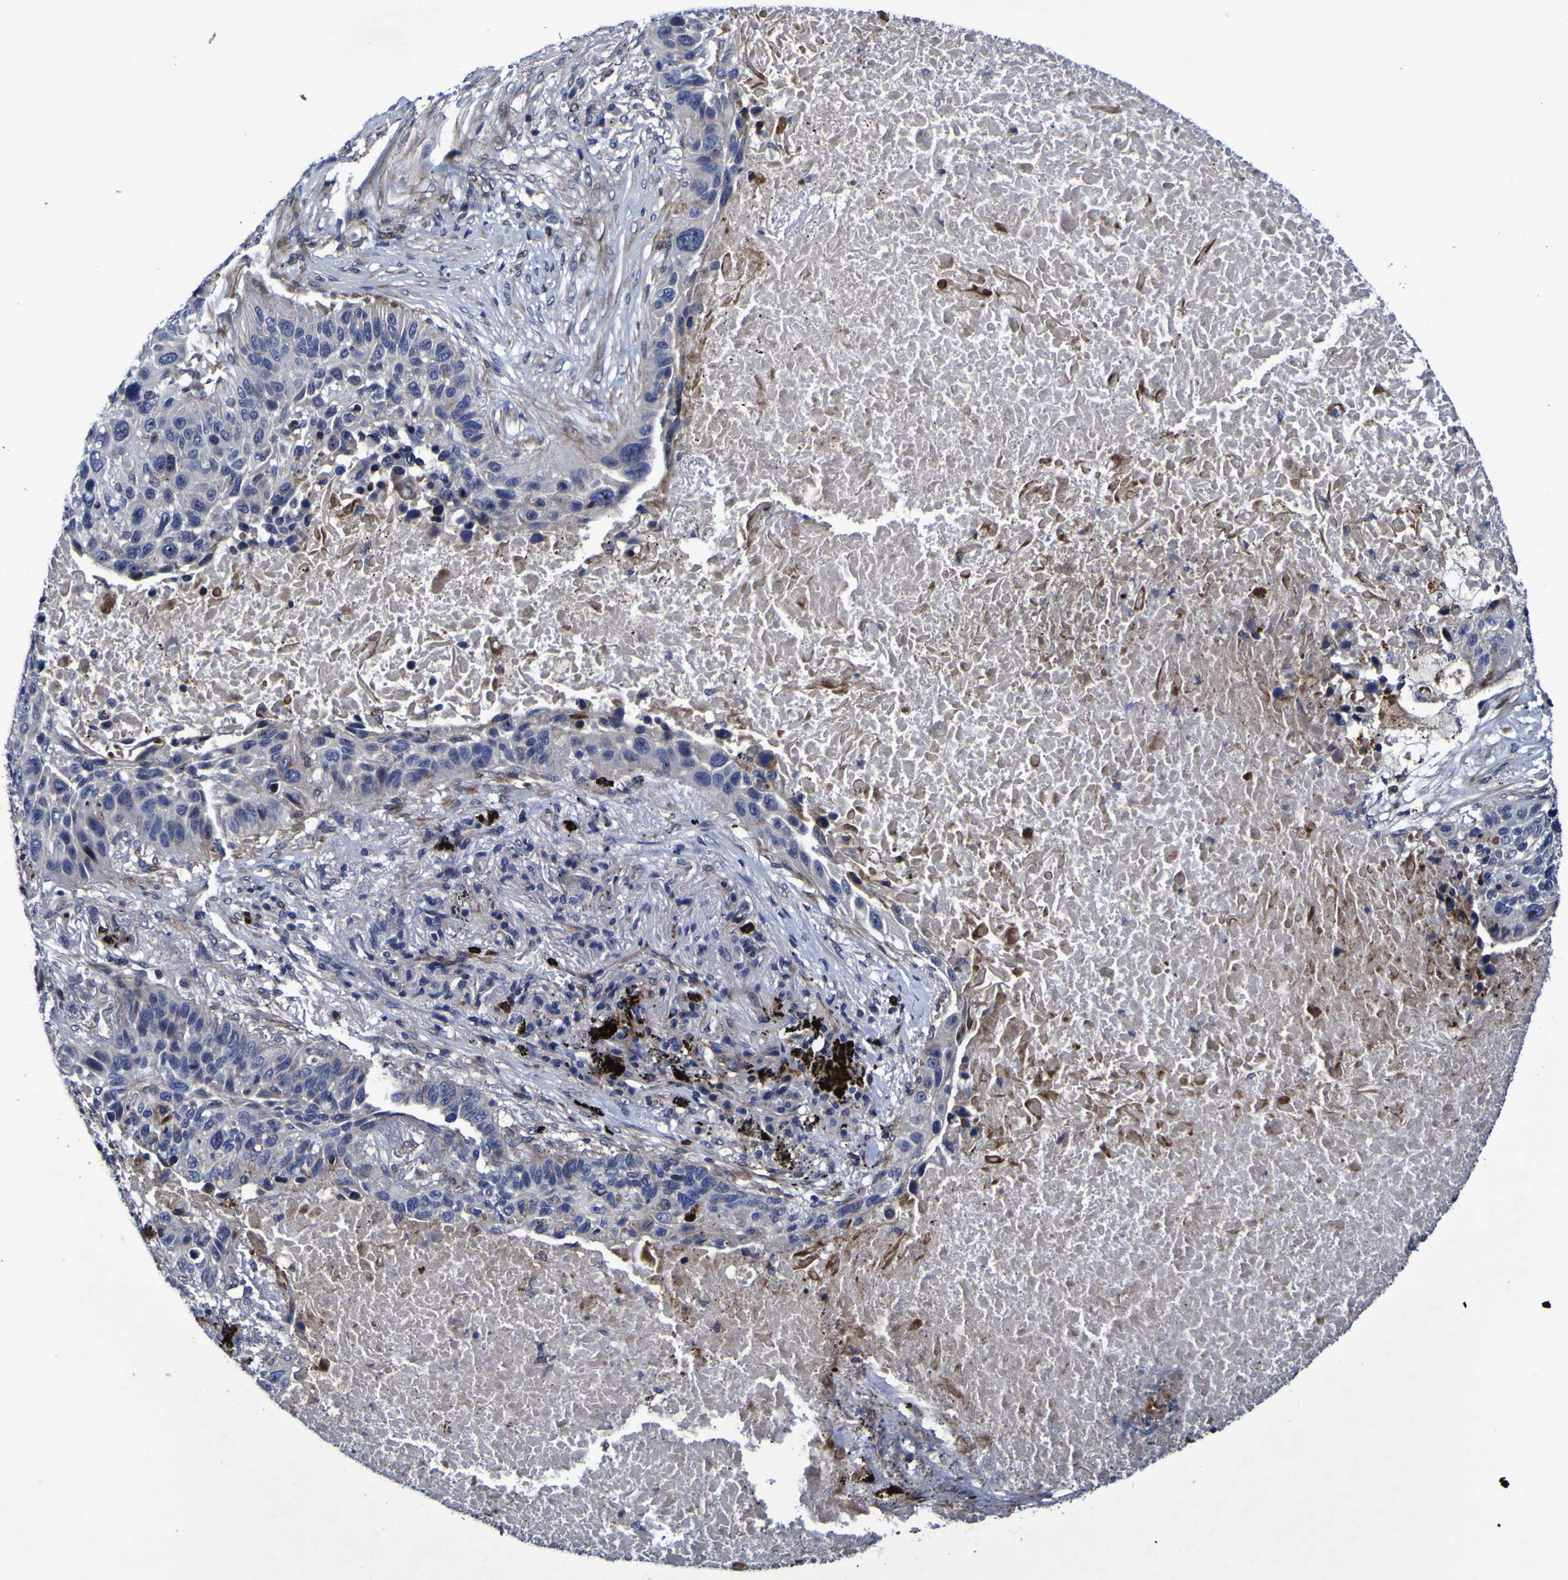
{"staining": {"intensity": "negative", "quantity": "none", "location": "none"}, "tissue": "lung cancer", "cell_type": "Tumor cells", "image_type": "cancer", "snomed": [{"axis": "morphology", "description": "Squamous cell carcinoma, NOS"}, {"axis": "topography", "description": "Lung"}], "caption": "Immunohistochemical staining of human squamous cell carcinoma (lung) demonstrates no significant staining in tumor cells.", "gene": "MGLL", "patient": {"sex": "male", "age": 57}}